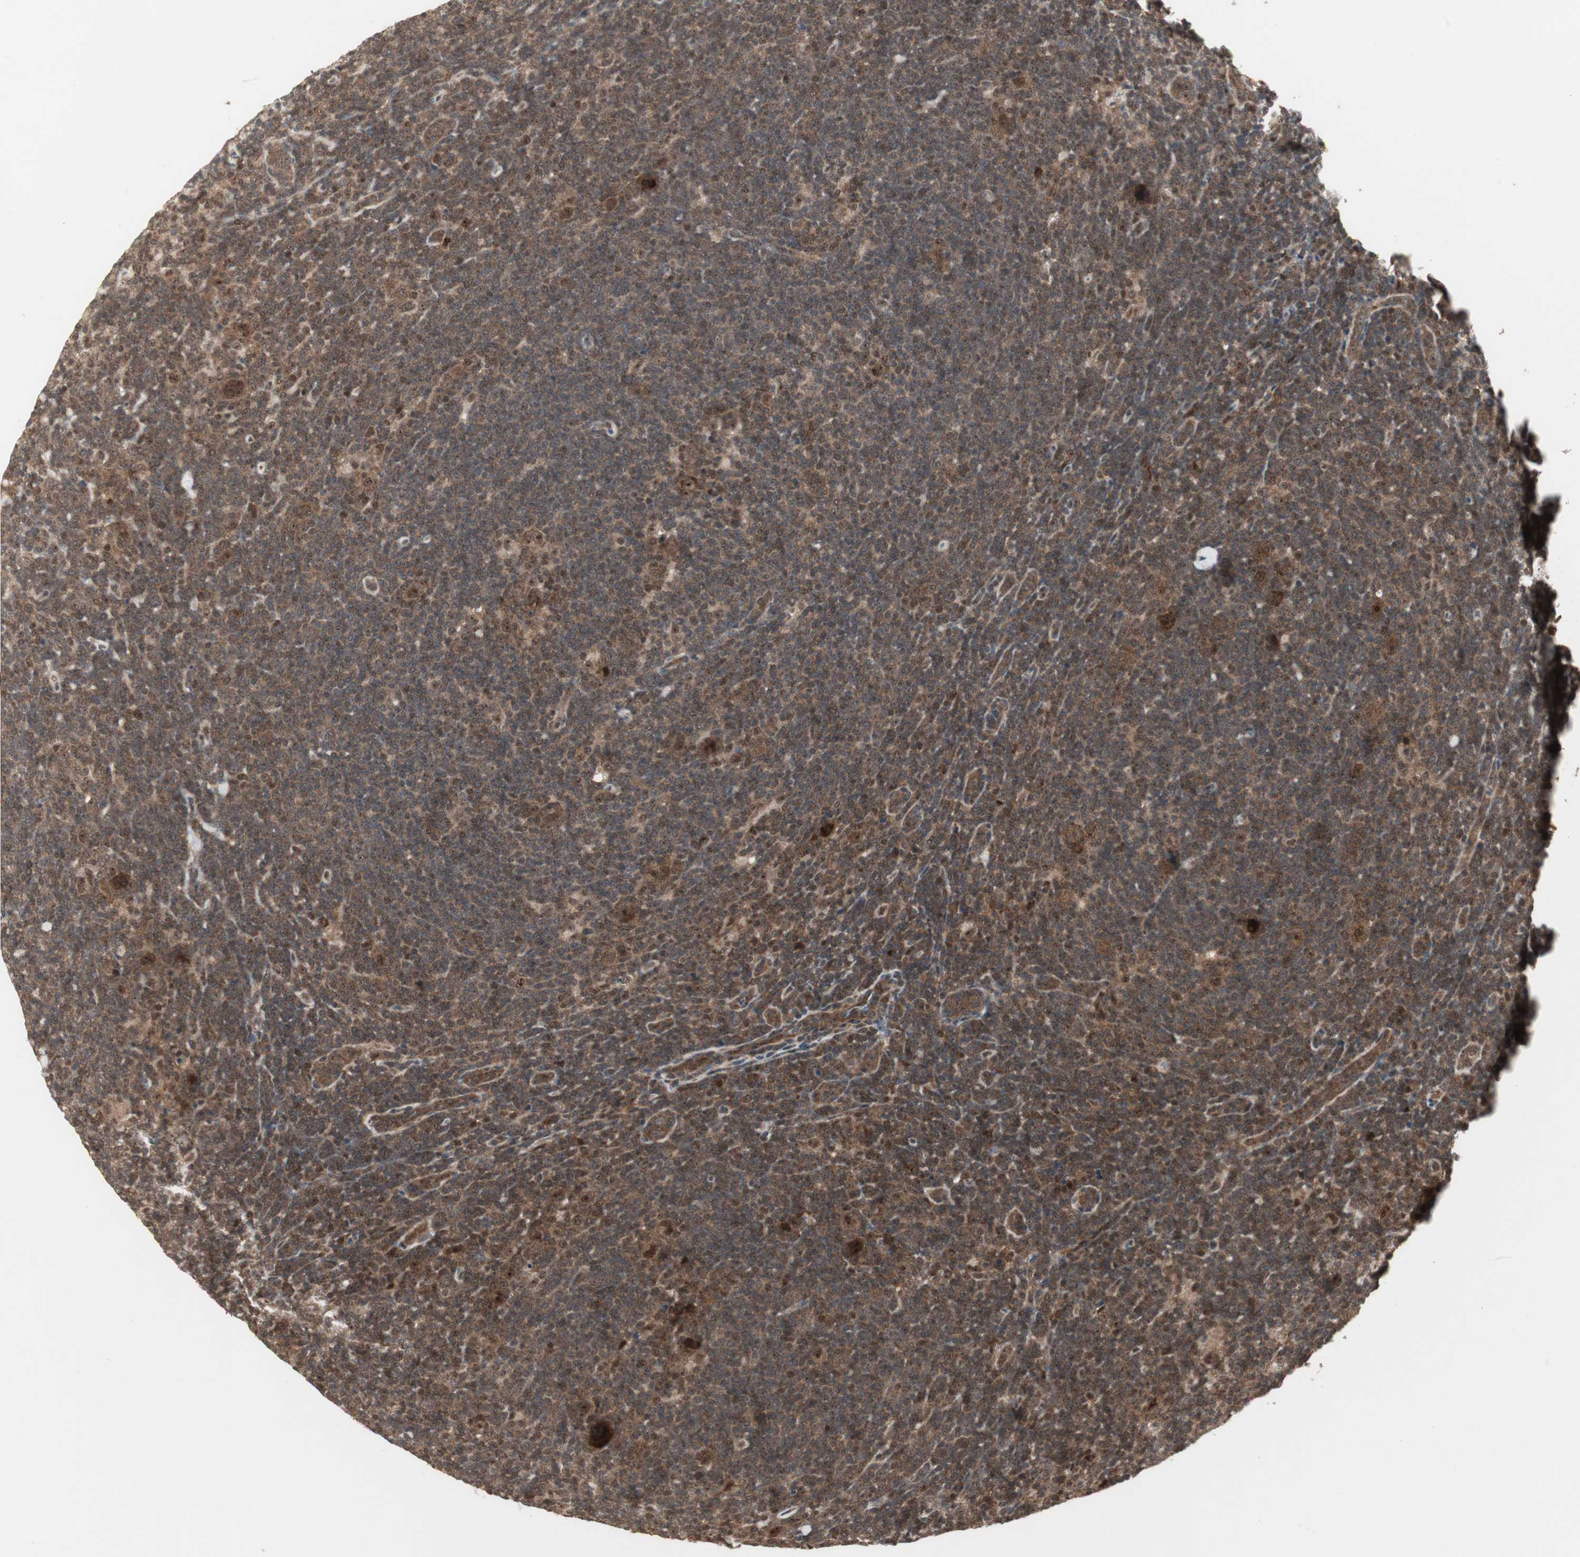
{"staining": {"intensity": "strong", "quantity": "25%-75%", "location": "cytoplasmic/membranous,nuclear"}, "tissue": "lymphoma", "cell_type": "Tumor cells", "image_type": "cancer", "snomed": [{"axis": "morphology", "description": "Hodgkin's disease, NOS"}, {"axis": "topography", "description": "Lymph node"}], "caption": "Protein staining of lymphoma tissue exhibits strong cytoplasmic/membranous and nuclear staining in about 25%-75% of tumor cells.", "gene": "CSNK2B", "patient": {"sex": "female", "age": 57}}